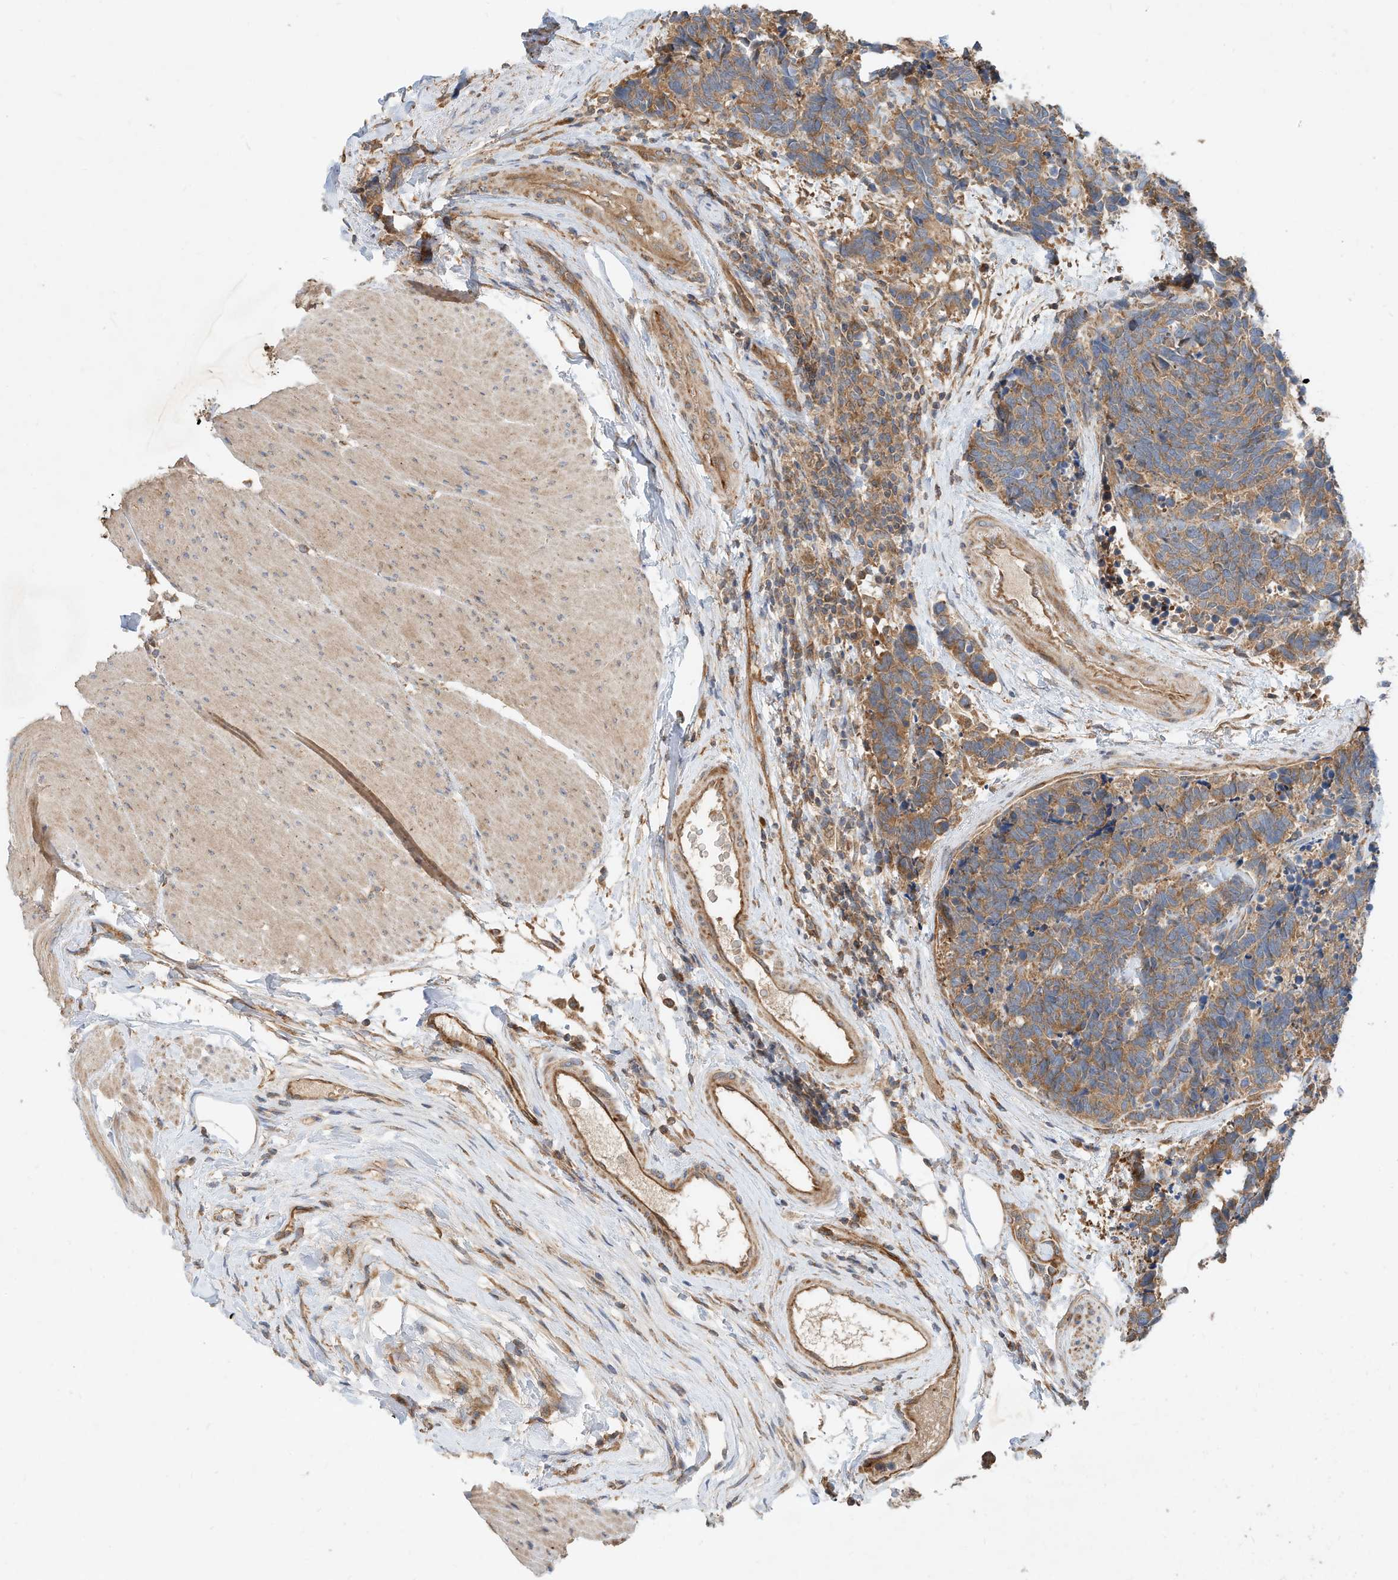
{"staining": {"intensity": "moderate", "quantity": ">75%", "location": "cytoplasmic/membranous"}, "tissue": "carcinoid", "cell_type": "Tumor cells", "image_type": "cancer", "snomed": [{"axis": "morphology", "description": "Carcinoma, NOS"}, {"axis": "morphology", "description": "Carcinoid, malignant, NOS"}, {"axis": "topography", "description": "Urinary bladder"}], "caption": "Protein expression analysis of carcinoma demonstrates moderate cytoplasmic/membranous staining in approximately >75% of tumor cells.", "gene": "CPAMD8", "patient": {"sex": "male", "age": 57}}